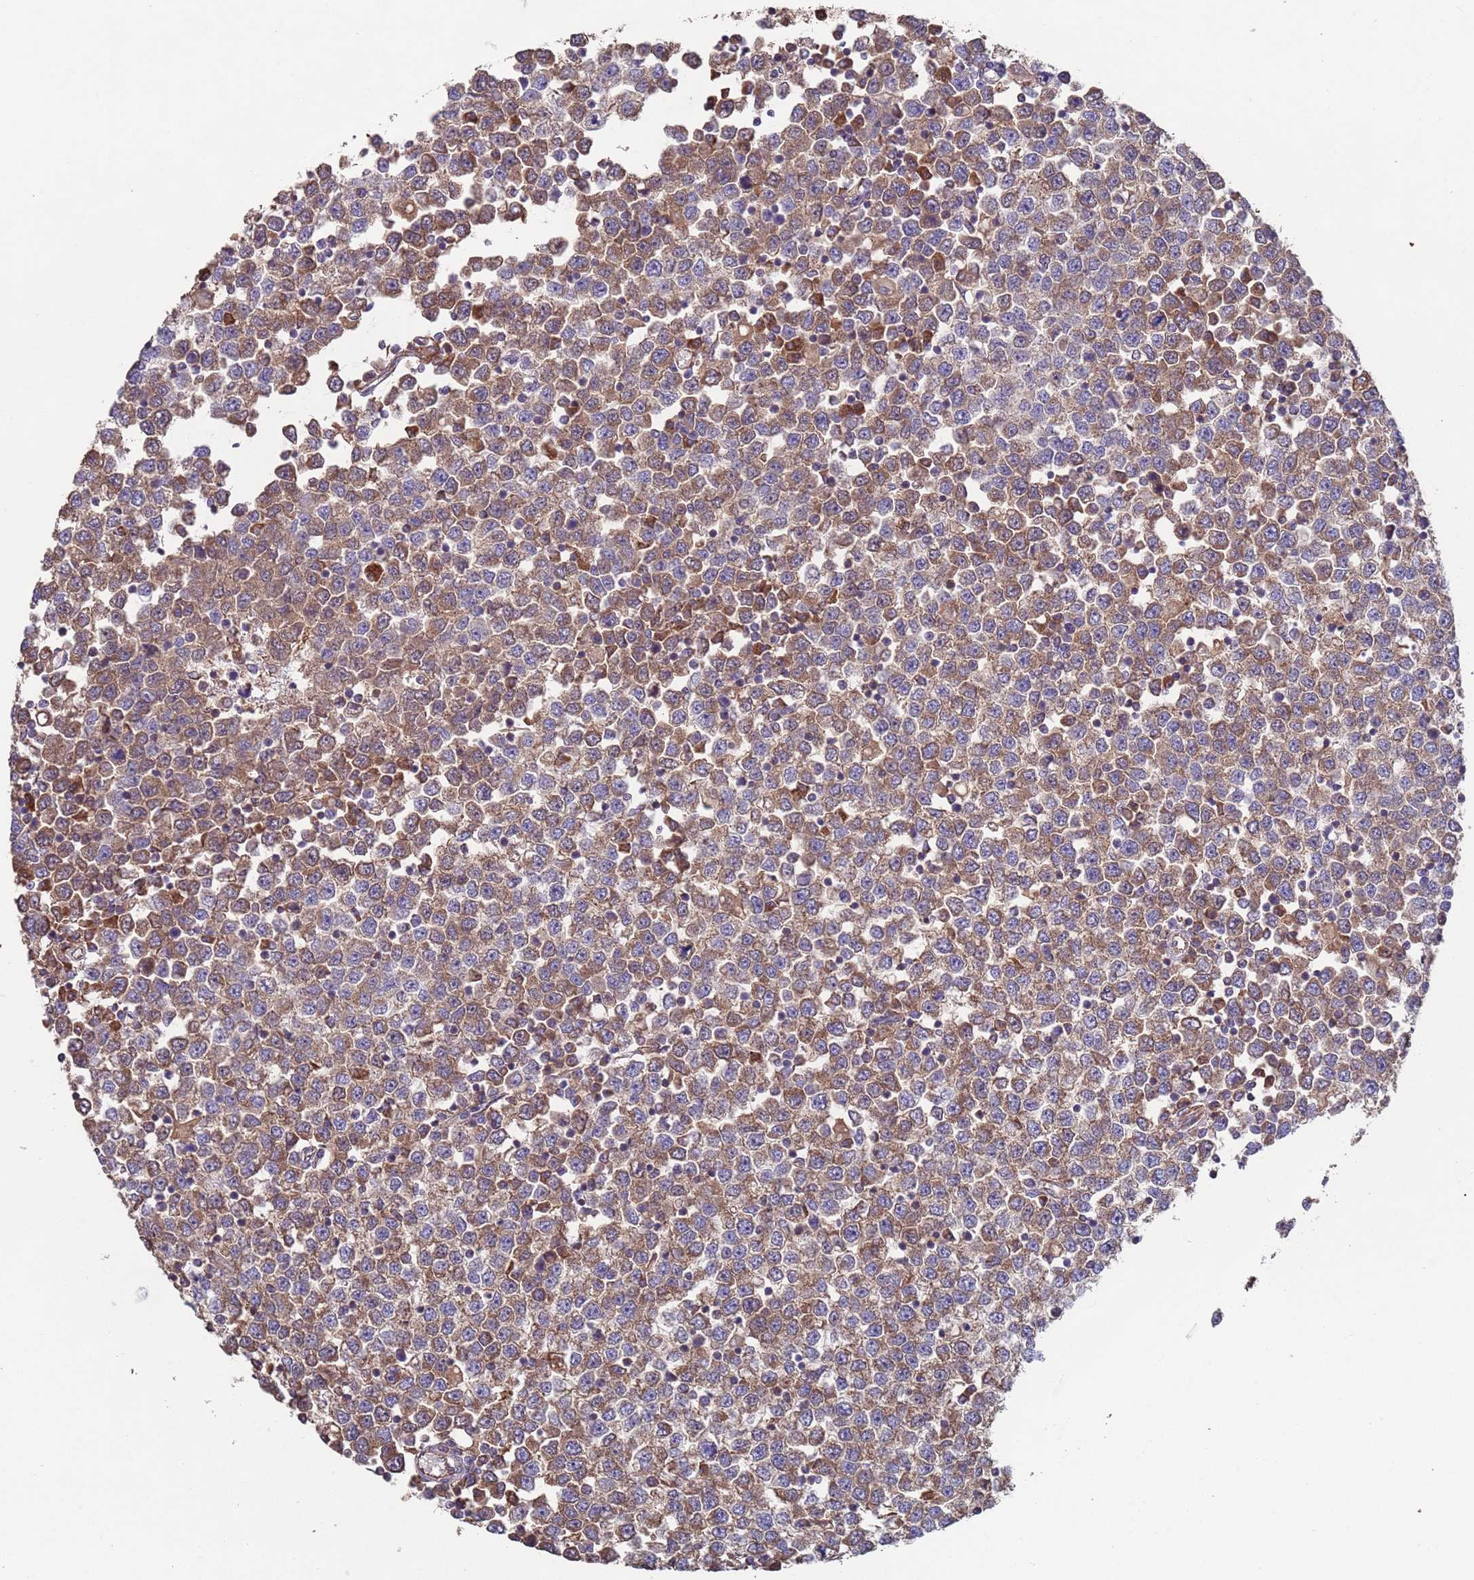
{"staining": {"intensity": "moderate", "quantity": ">75%", "location": "cytoplasmic/membranous"}, "tissue": "testis cancer", "cell_type": "Tumor cells", "image_type": "cancer", "snomed": [{"axis": "morphology", "description": "Seminoma, NOS"}, {"axis": "topography", "description": "Testis"}], "caption": "Seminoma (testis) stained for a protein exhibits moderate cytoplasmic/membranous positivity in tumor cells. (DAB (3,3'-diaminobenzidine) IHC with brightfield microscopy, high magnification).", "gene": "EEF1AKMT1", "patient": {"sex": "male", "age": 65}}